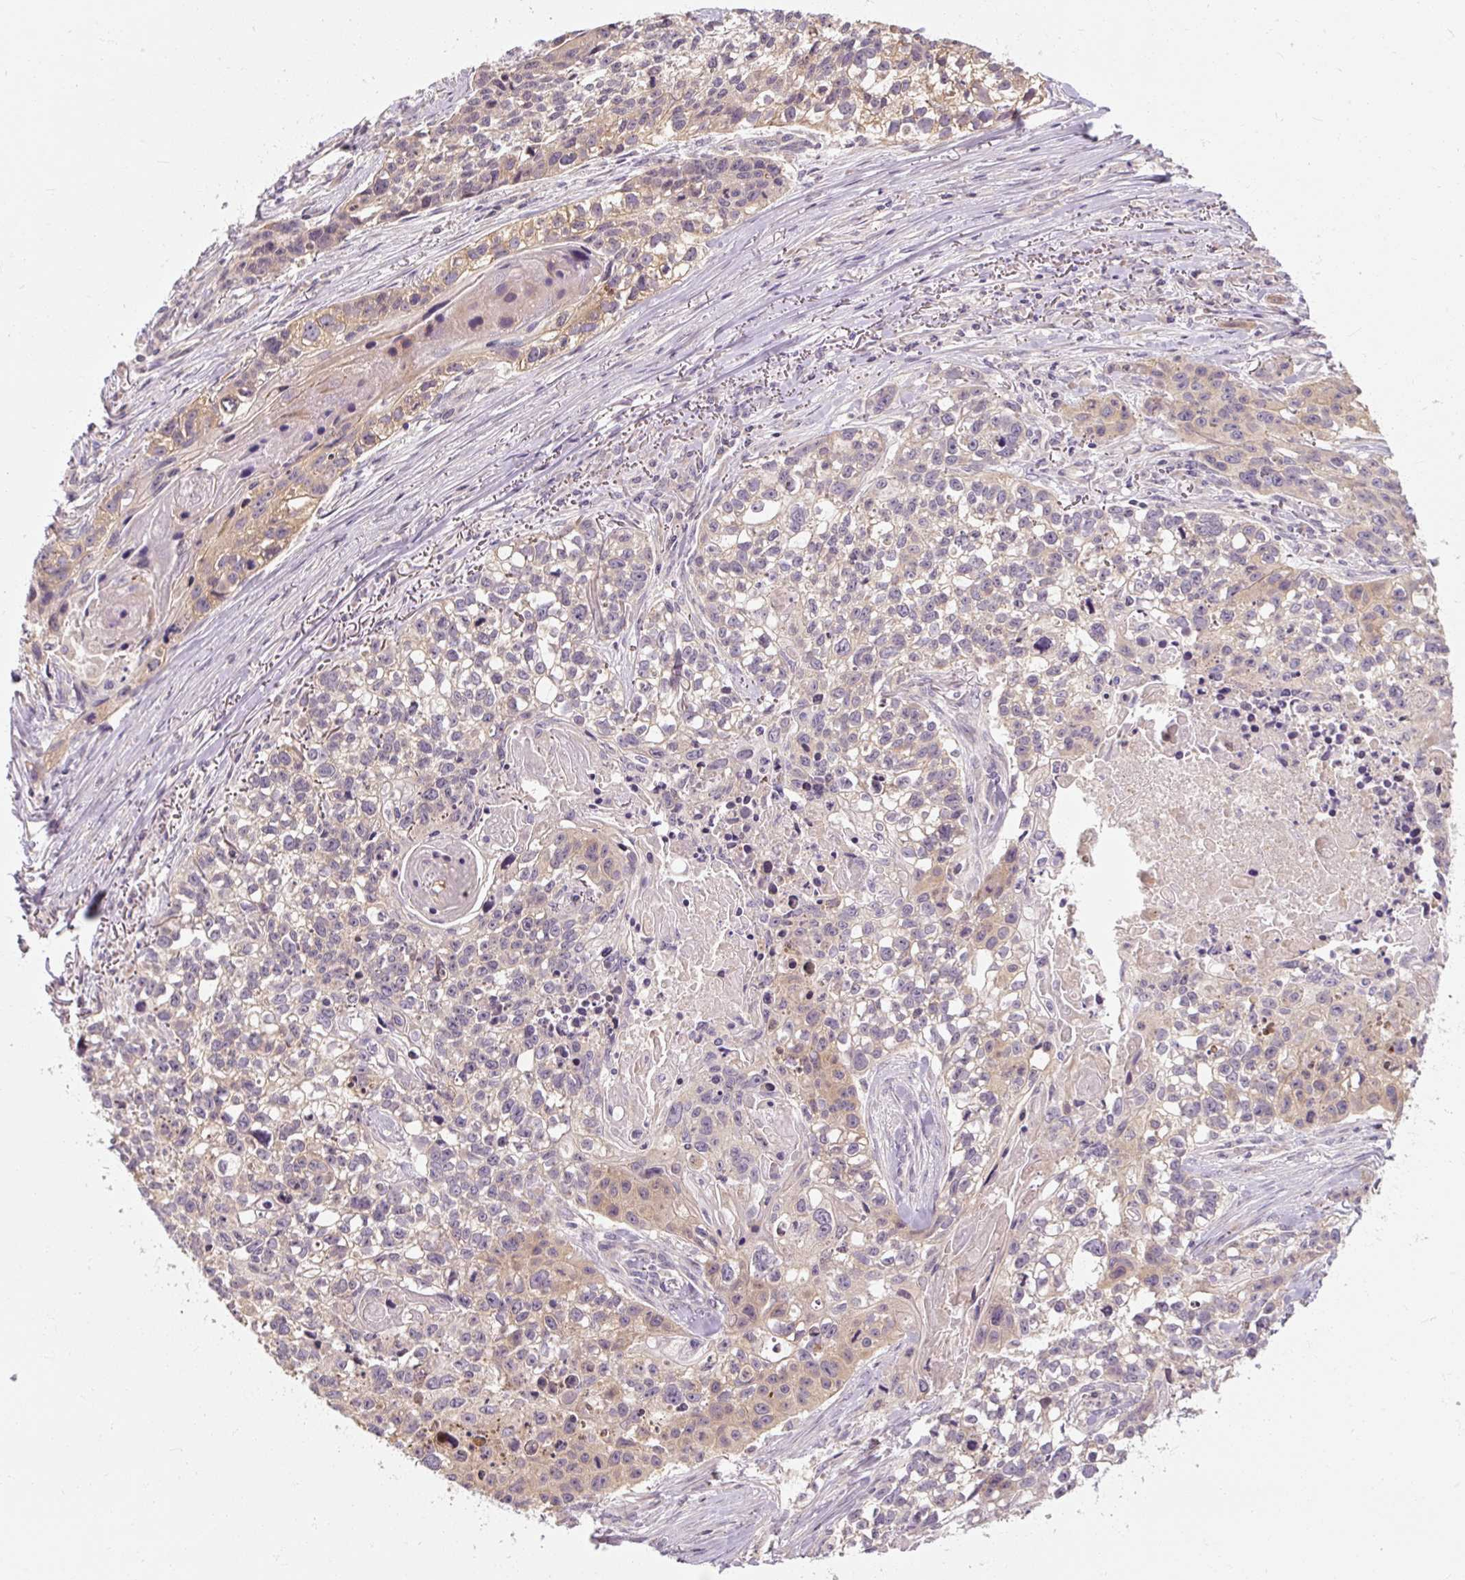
{"staining": {"intensity": "weak", "quantity": "<25%", "location": "cytoplasmic/membranous"}, "tissue": "lung cancer", "cell_type": "Tumor cells", "image_type": "cancer", "snomed": [{"axis": "morphology", "description": "Squamous cell carcinoma, NOS"}, {"axis": "topography", "description": "Lung"}], "caption": "A photomicrograph of human lung cancer (squamous cell carcinoma) is negative for staining in tumor cells.", "gene": "RB1CC1", "patient": {"sex": "male", "age": 74}}